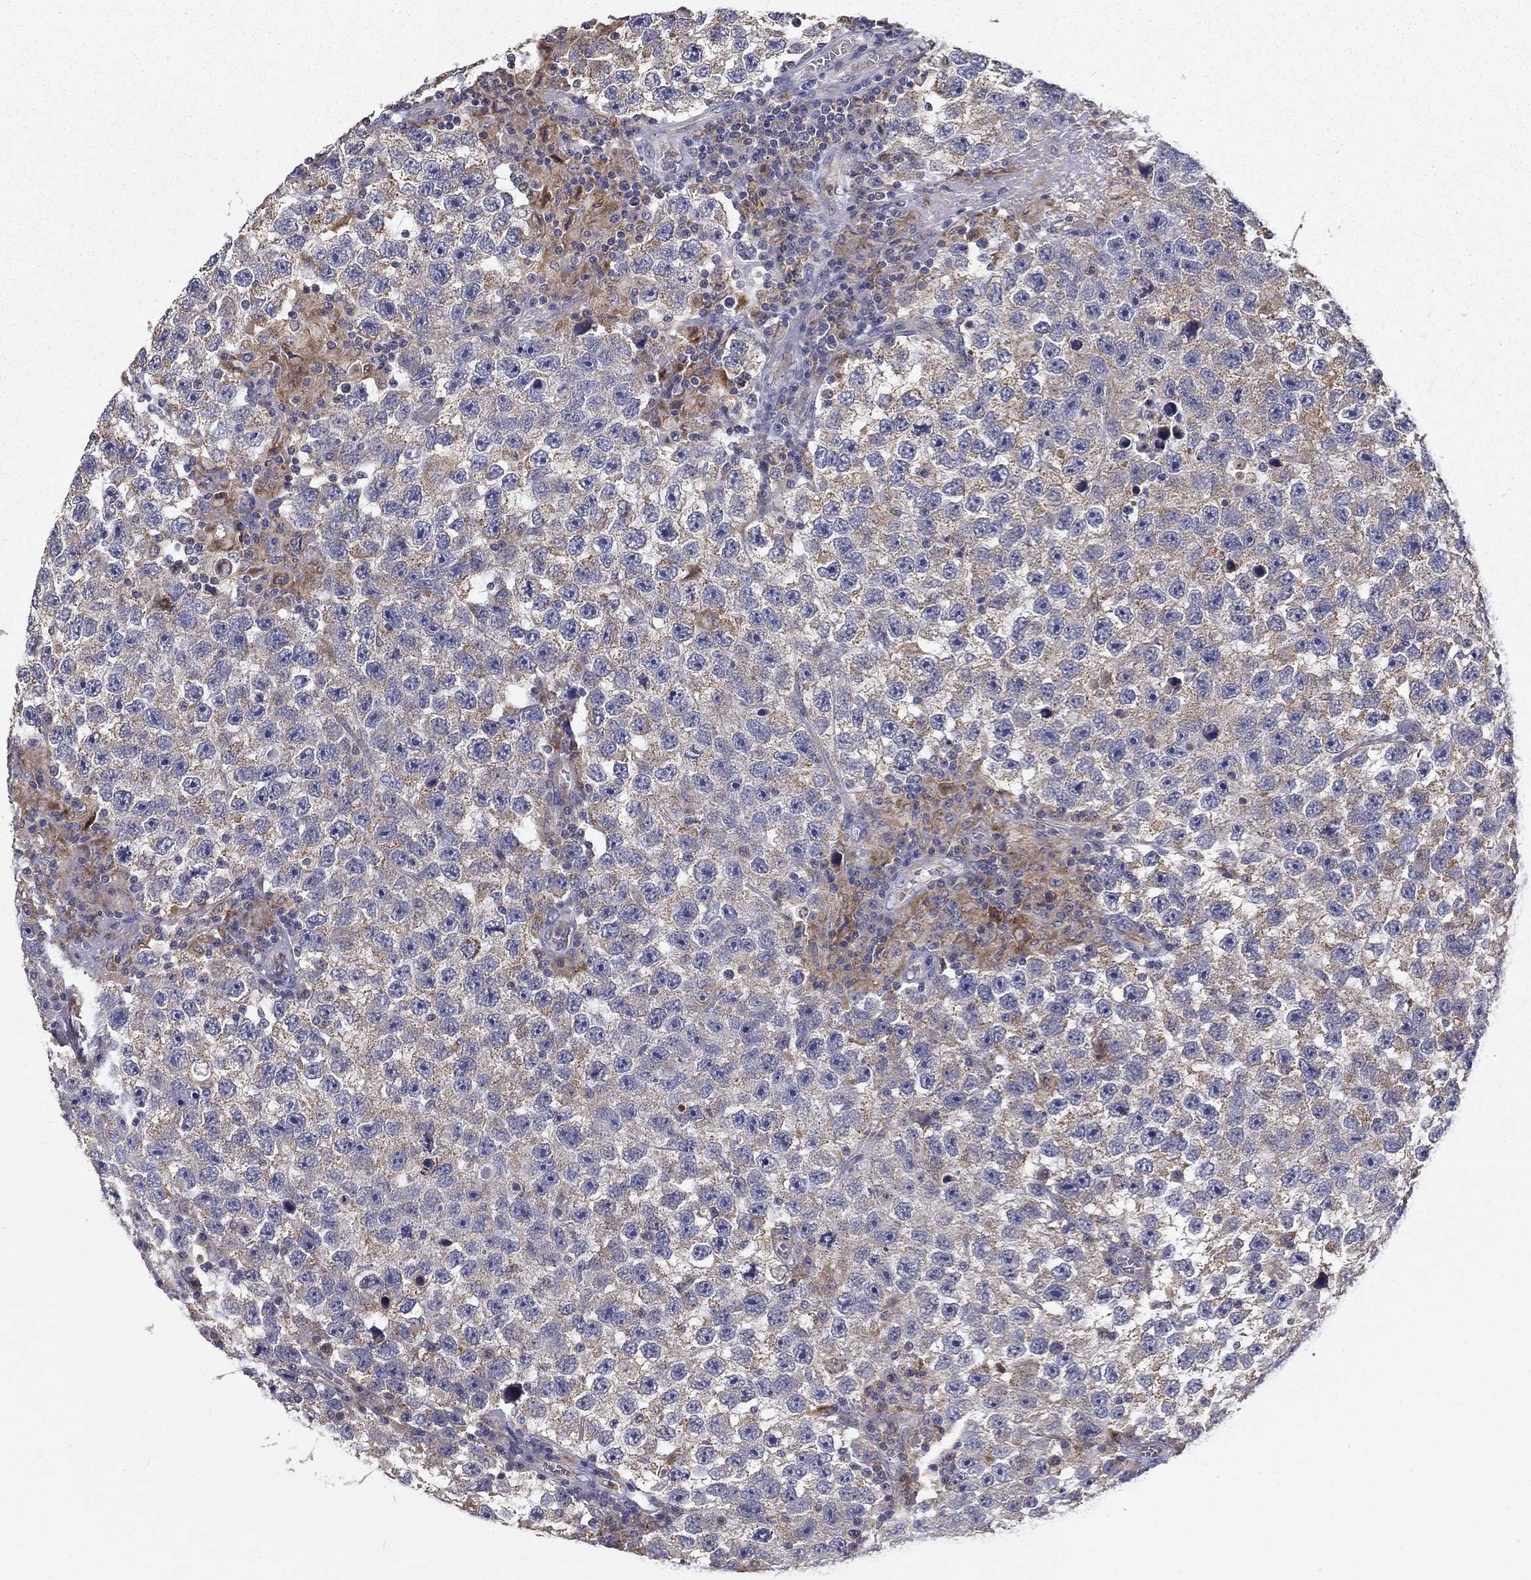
{"staining": {"intensity": "weak", "quantity": "<25%", "location": "cytoplasmic/membranous"}, "tissue": "testis cancer", "cell_type": "Tumor cells", "image_type": "cancer", "snomed": [{"axis": "morphology", "description": "Seminoma, NOS"}, {"axis": "topography", "description": "Testis"}], "caption": "The IHC photomicrograph has no significant expression in tumor cells of testis seminoma tissue. (Immunohistochemistry, brightfield microscopy, high magnification).", "gene": "ALDH4A1", "patient": {"sex": "male", "age": 26}}